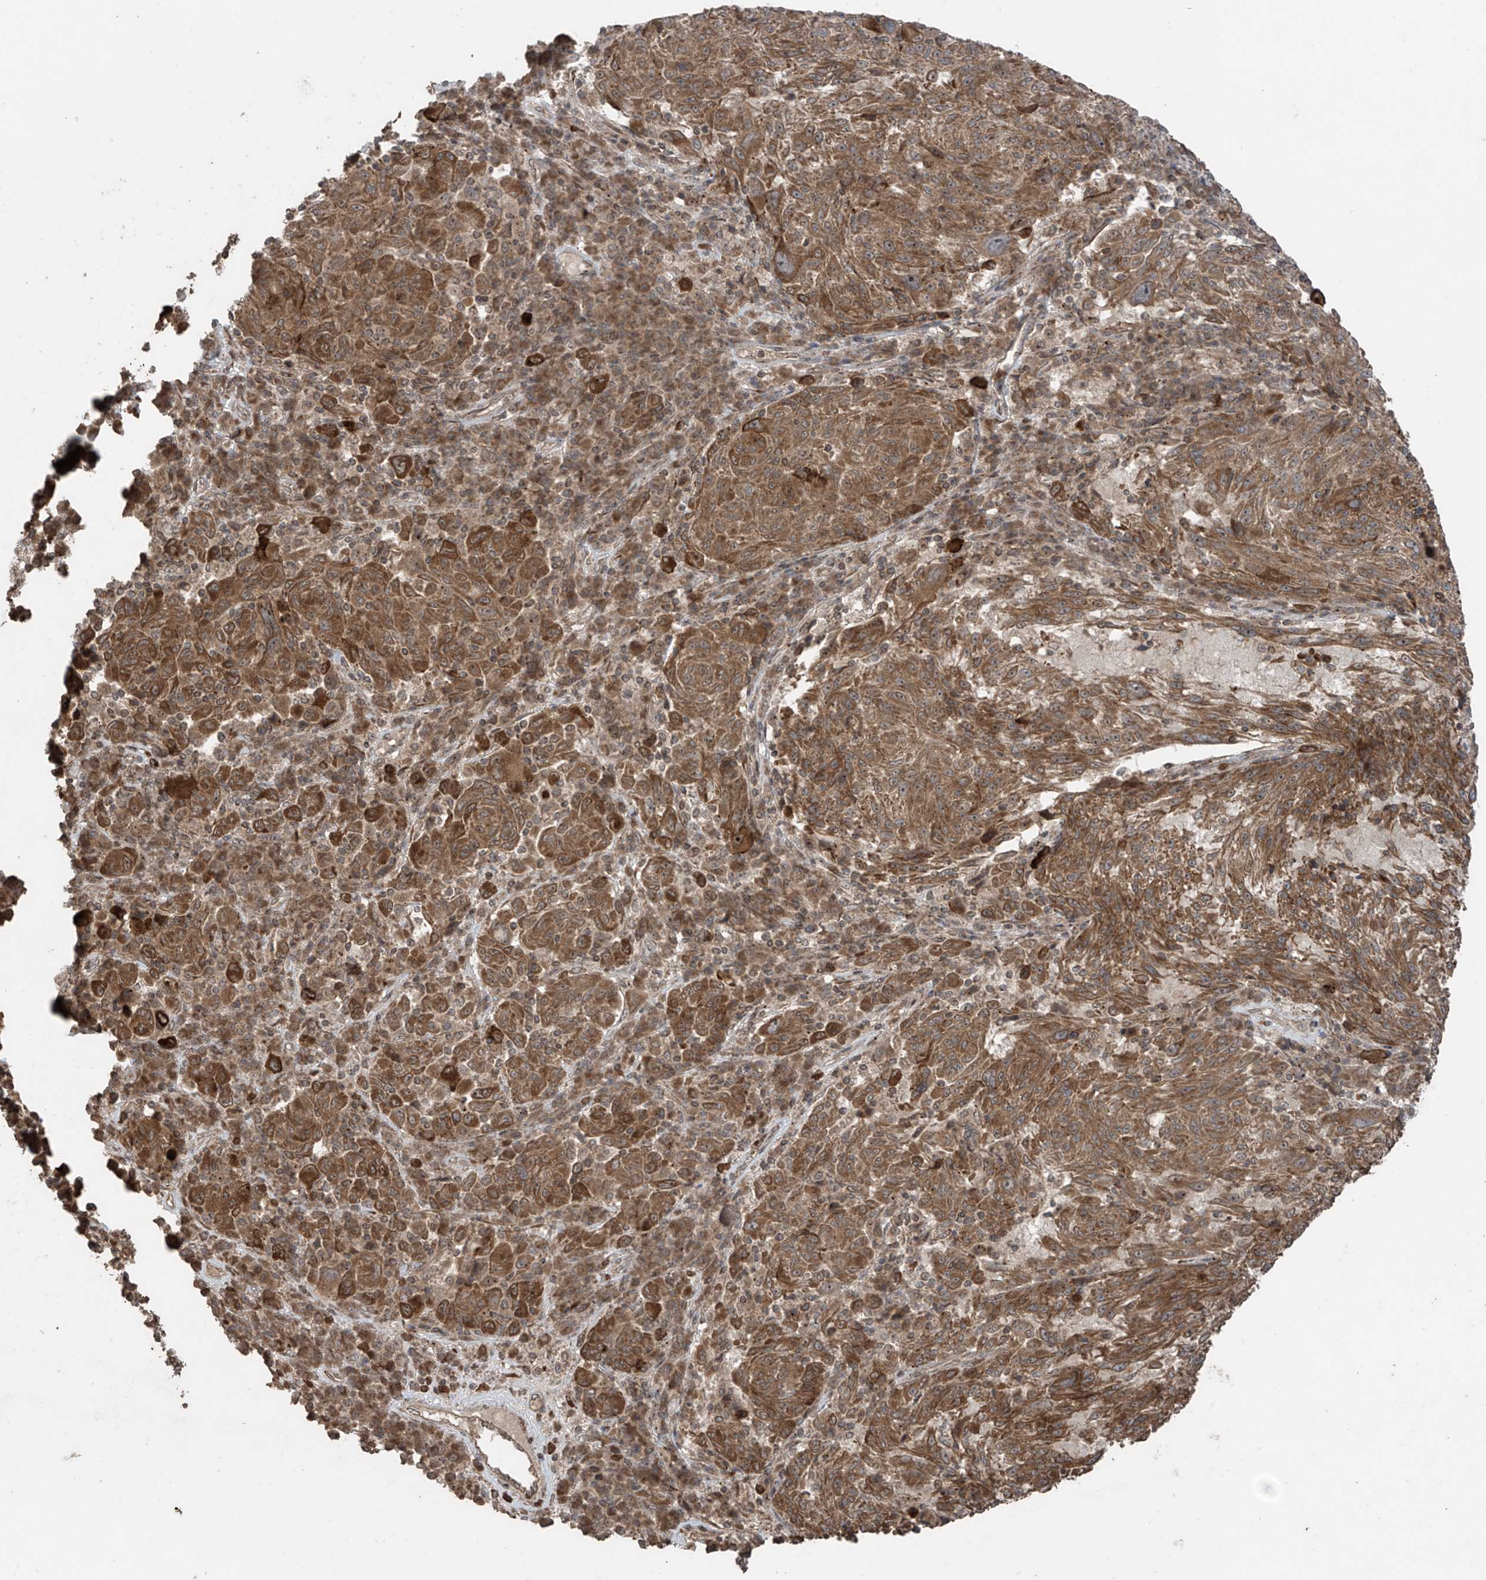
{"staining": {"intensity": "strong", "quantity": ">75%", "location": "cytoplasmic/membranous"}, "tissue": "melanoma", "cell_type": "Tumor cells", "image_type": "cancer", "snomed": [{"axis": "morphology", "description": "Malignant melanoma, NOS"}, {"axis": "topography", "description": "Skin"}], "caption": "Malignant melanoma tissue shows strong cytoplasmic/membranous staining in approximately >75% of tumor cells", "gene": "PGPEP1", "patient": {"sex": "male", "age": 53}}